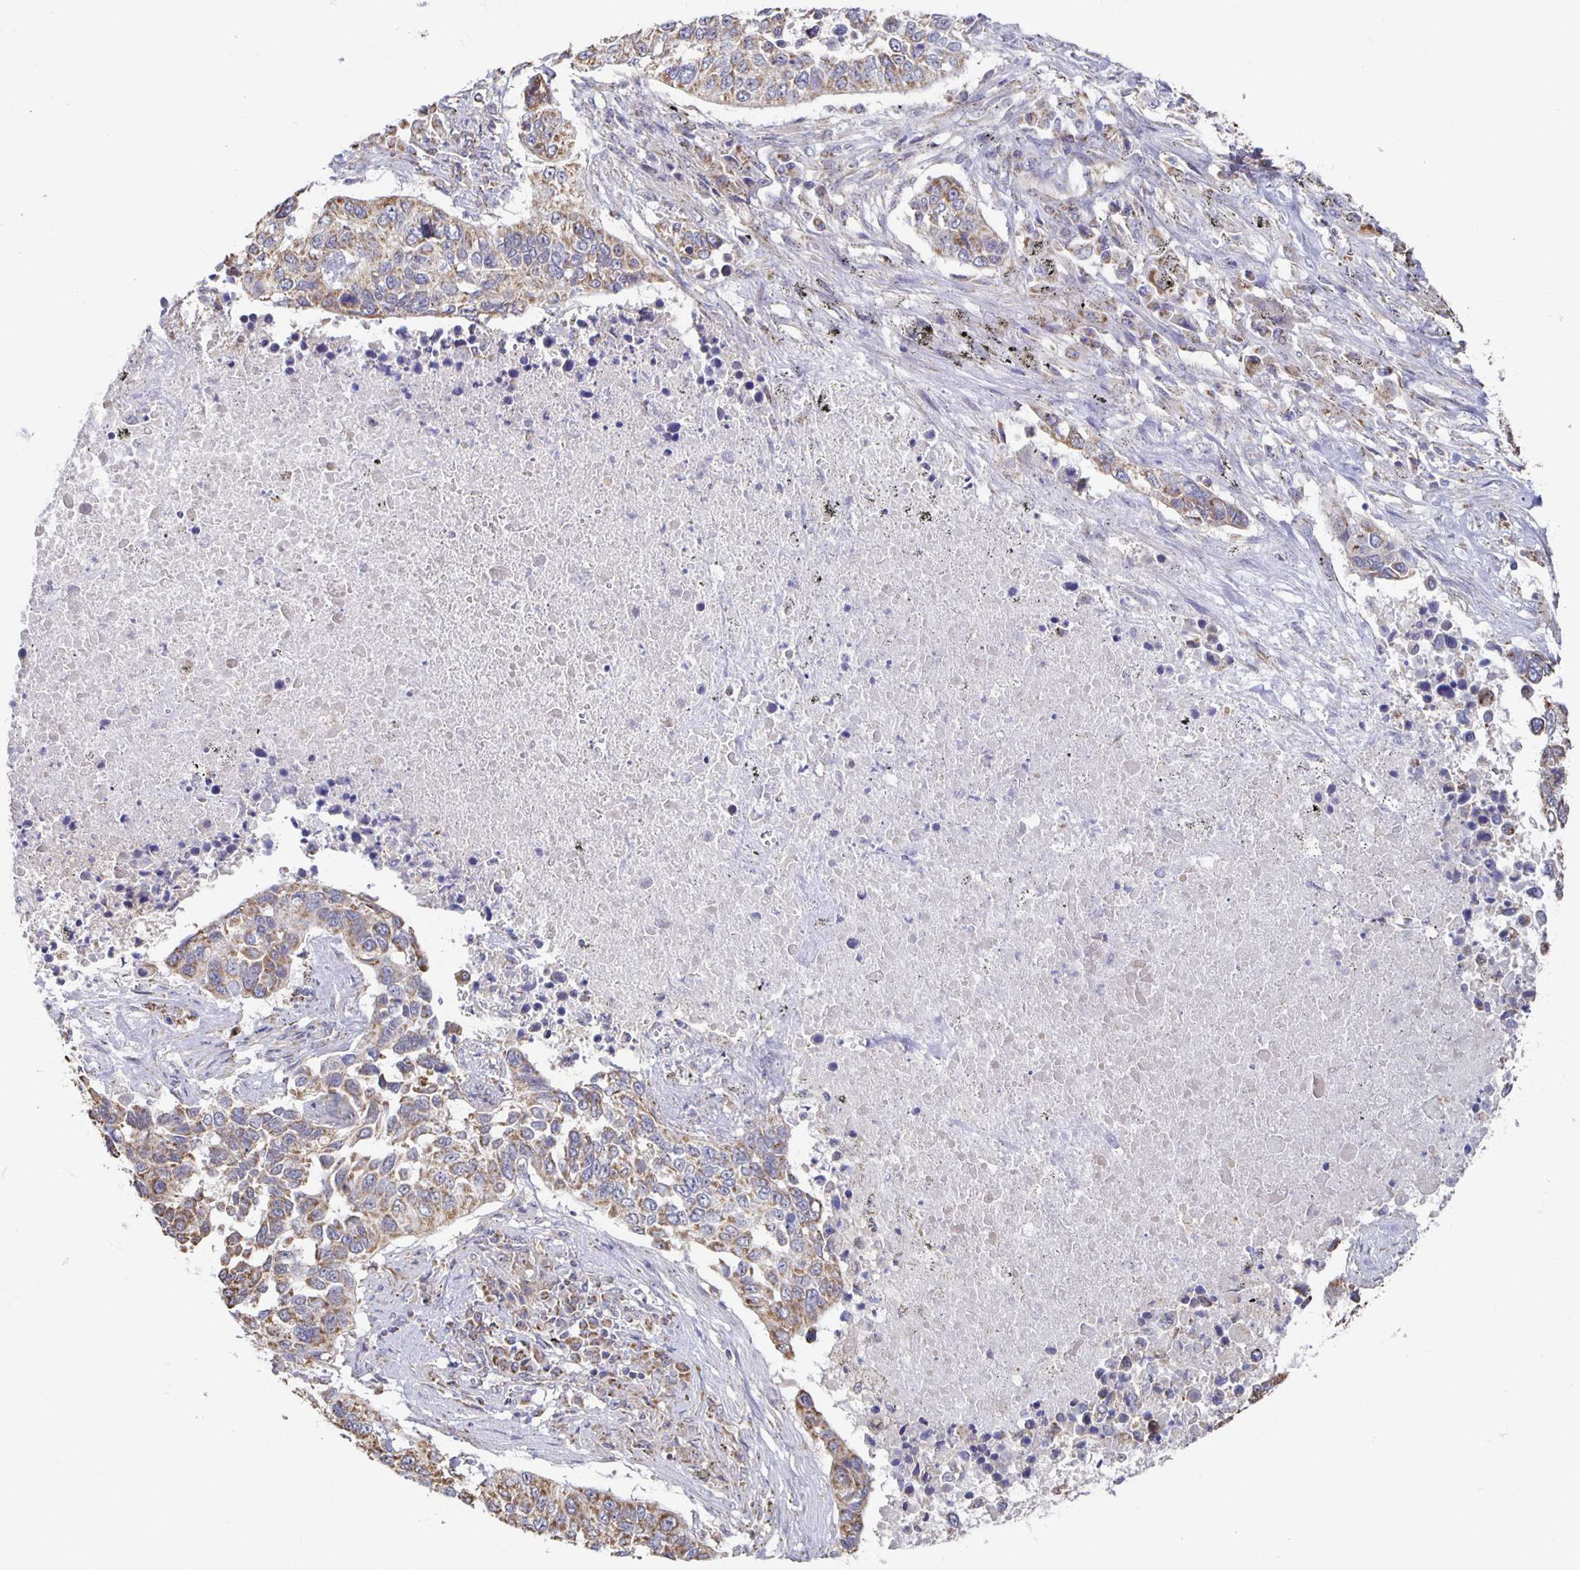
{"staining": {"intensity": "weak", "quantity": "25%-75%", "location": "cytoplasmic/membranous"}, "tissue": "lung cancer", "cell_type": "Tumor cells", "image_type": "cancer", "snomed": [{"axis": "morphology", "description": "Squamous cell carcinoma, NOS"}, {"axis": "topography", "description": "Lung"}], "caption": "The photomicrograph demonstrates staining of lung cancer (squamous cell carcinoma), revealing weak cytoplasmic/membranous protein expression (brown color) within tumor cells.", "gene": "NKX2-8", "patient": {"sex": "male", "age": 62}}